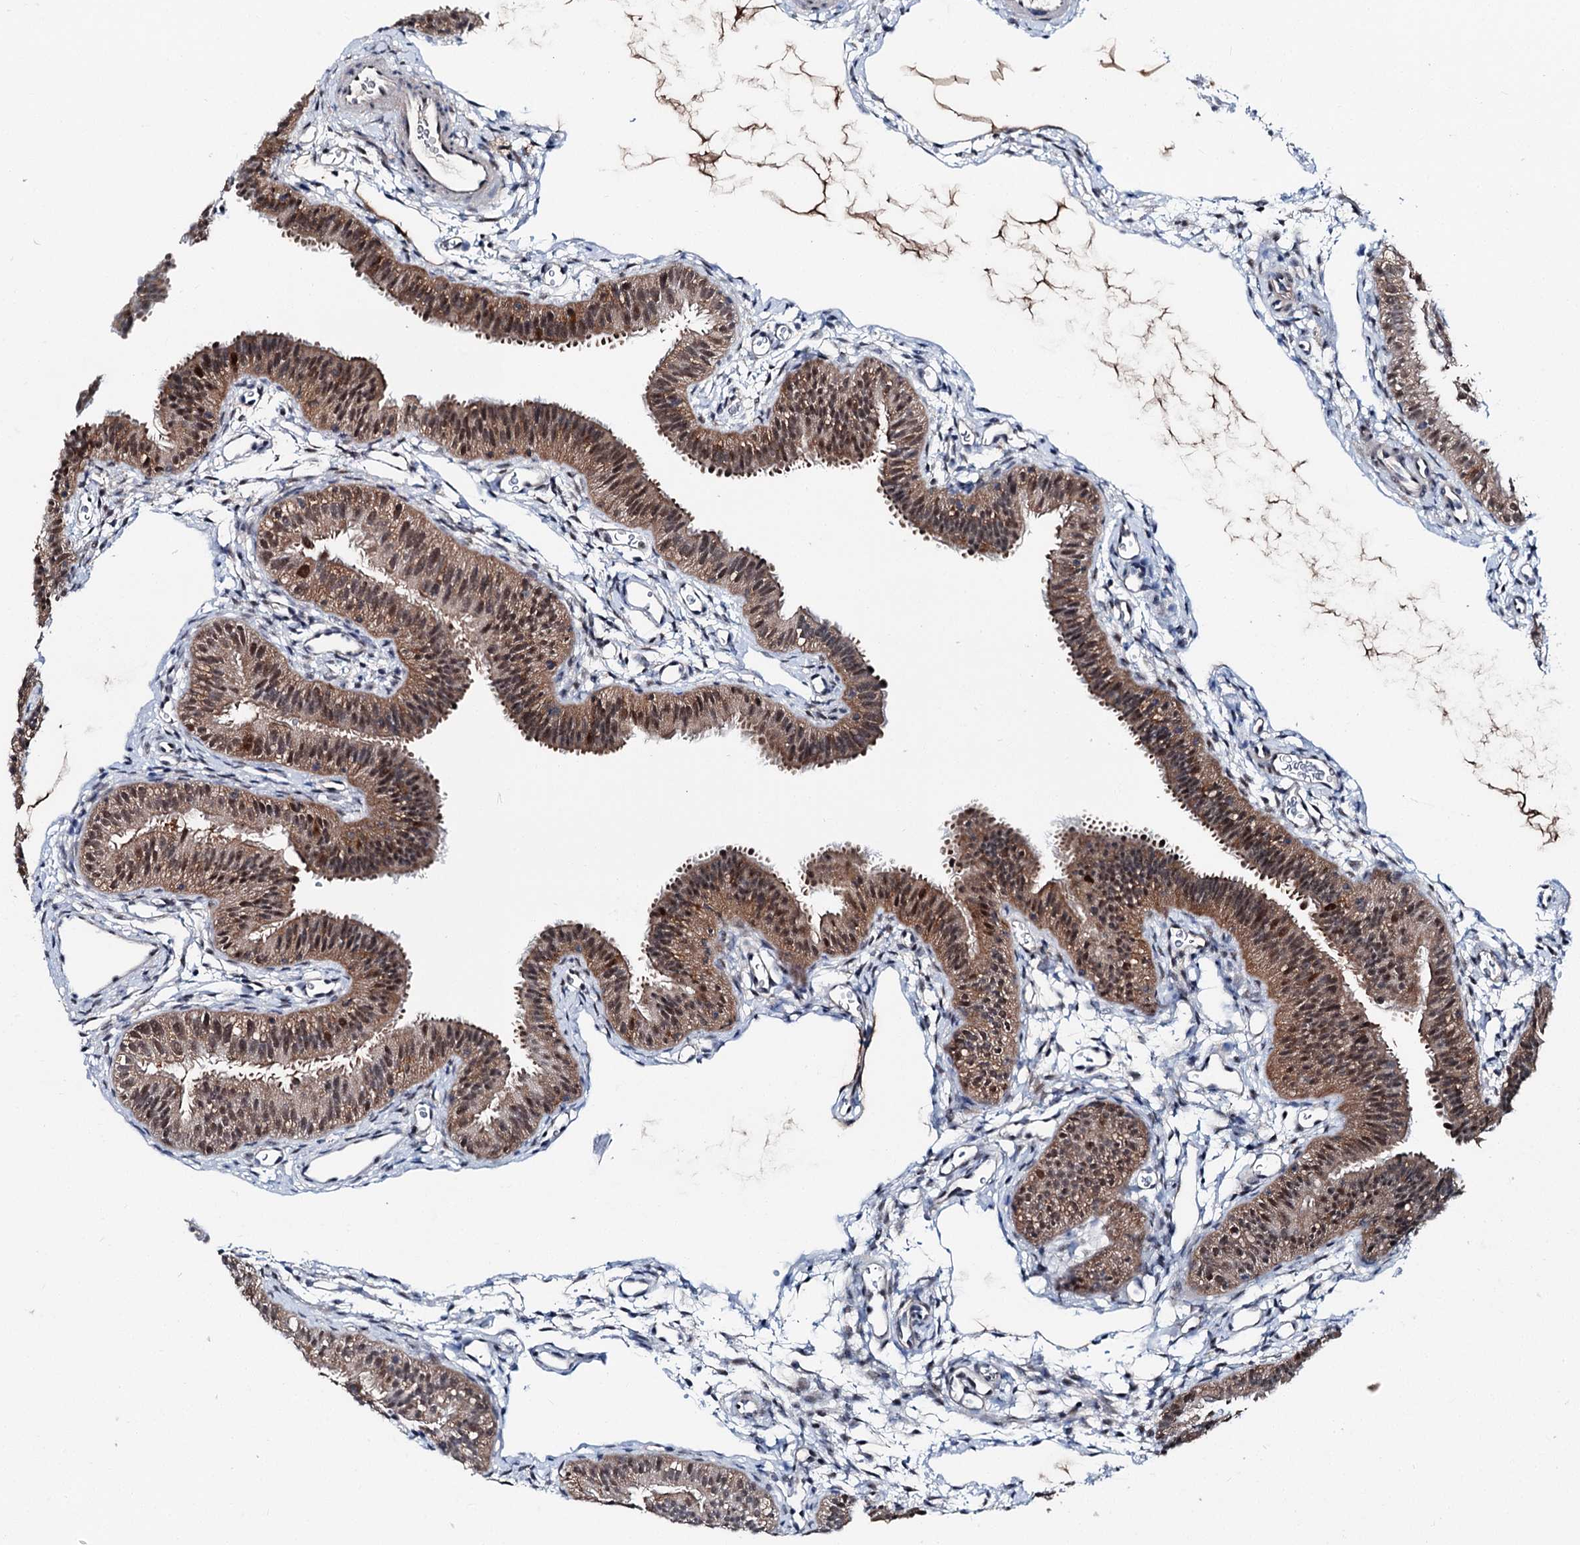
{"staining": {"intensity": "moderate", "quantity": ">75%", "location": "cytoplasmic/membranous,nuclear"}, "tissue": "fallopian tube", "cell_type": "Glandular cells", "image_type": "normal", "snomed": [{"axis": "morphology", "description": "Normal tissue, NOS"}, {"axis": "topography", "description": "Fallopian tube"}], "caption": "The image displays immunohistochemical staining of benign fallopian tube. There is moderate cytoplasmic/membranous,nuclear staining is present in approximately >75% of glandular cells.", "gene": "PSMD13", "patient": {"sex": "female", "age": 35}}